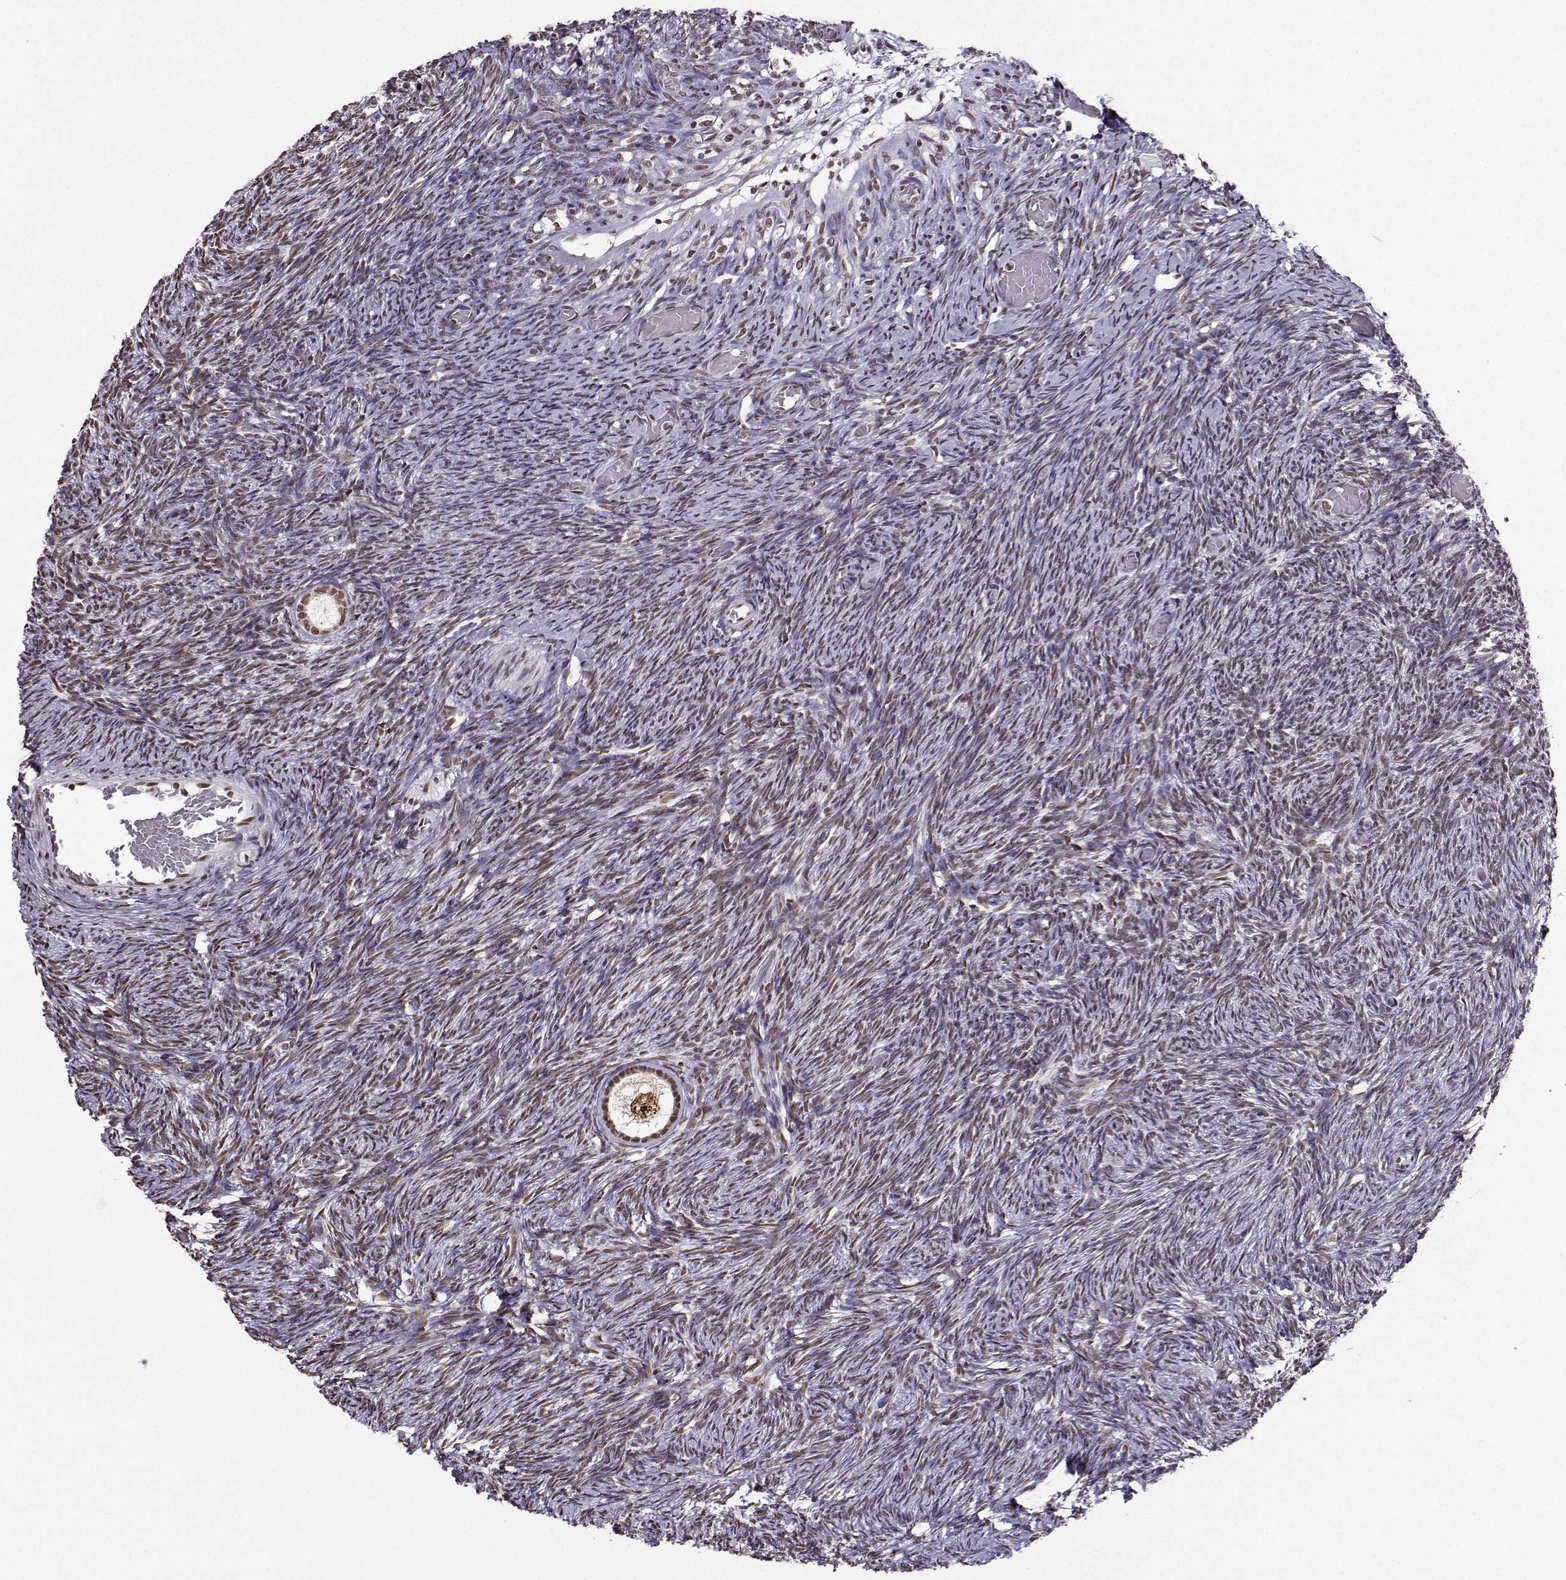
{"staining": {"intensity": "moderate", "quantity": ">75%", "location": "nuclear"}, "tissue": "ovary", "cell_type": "Follicle cells", "image_type": "normal", "snomed": [{"axis": "morphology", "description": "Normal tissue, NOS"}, {"axis": "topography", "description": "Ovary"}], "caption": "DAB (3,3'-diaminobenzidine) immunohistochemical staining of unremarkable ovary reveals moderate nuclear protein staining in approximately >75% of follicle cells. (DAB IHC with brightfield microscopy, high magnification).", "gene": "EZH1", "patient": {"sex": "female", "age": 39}}